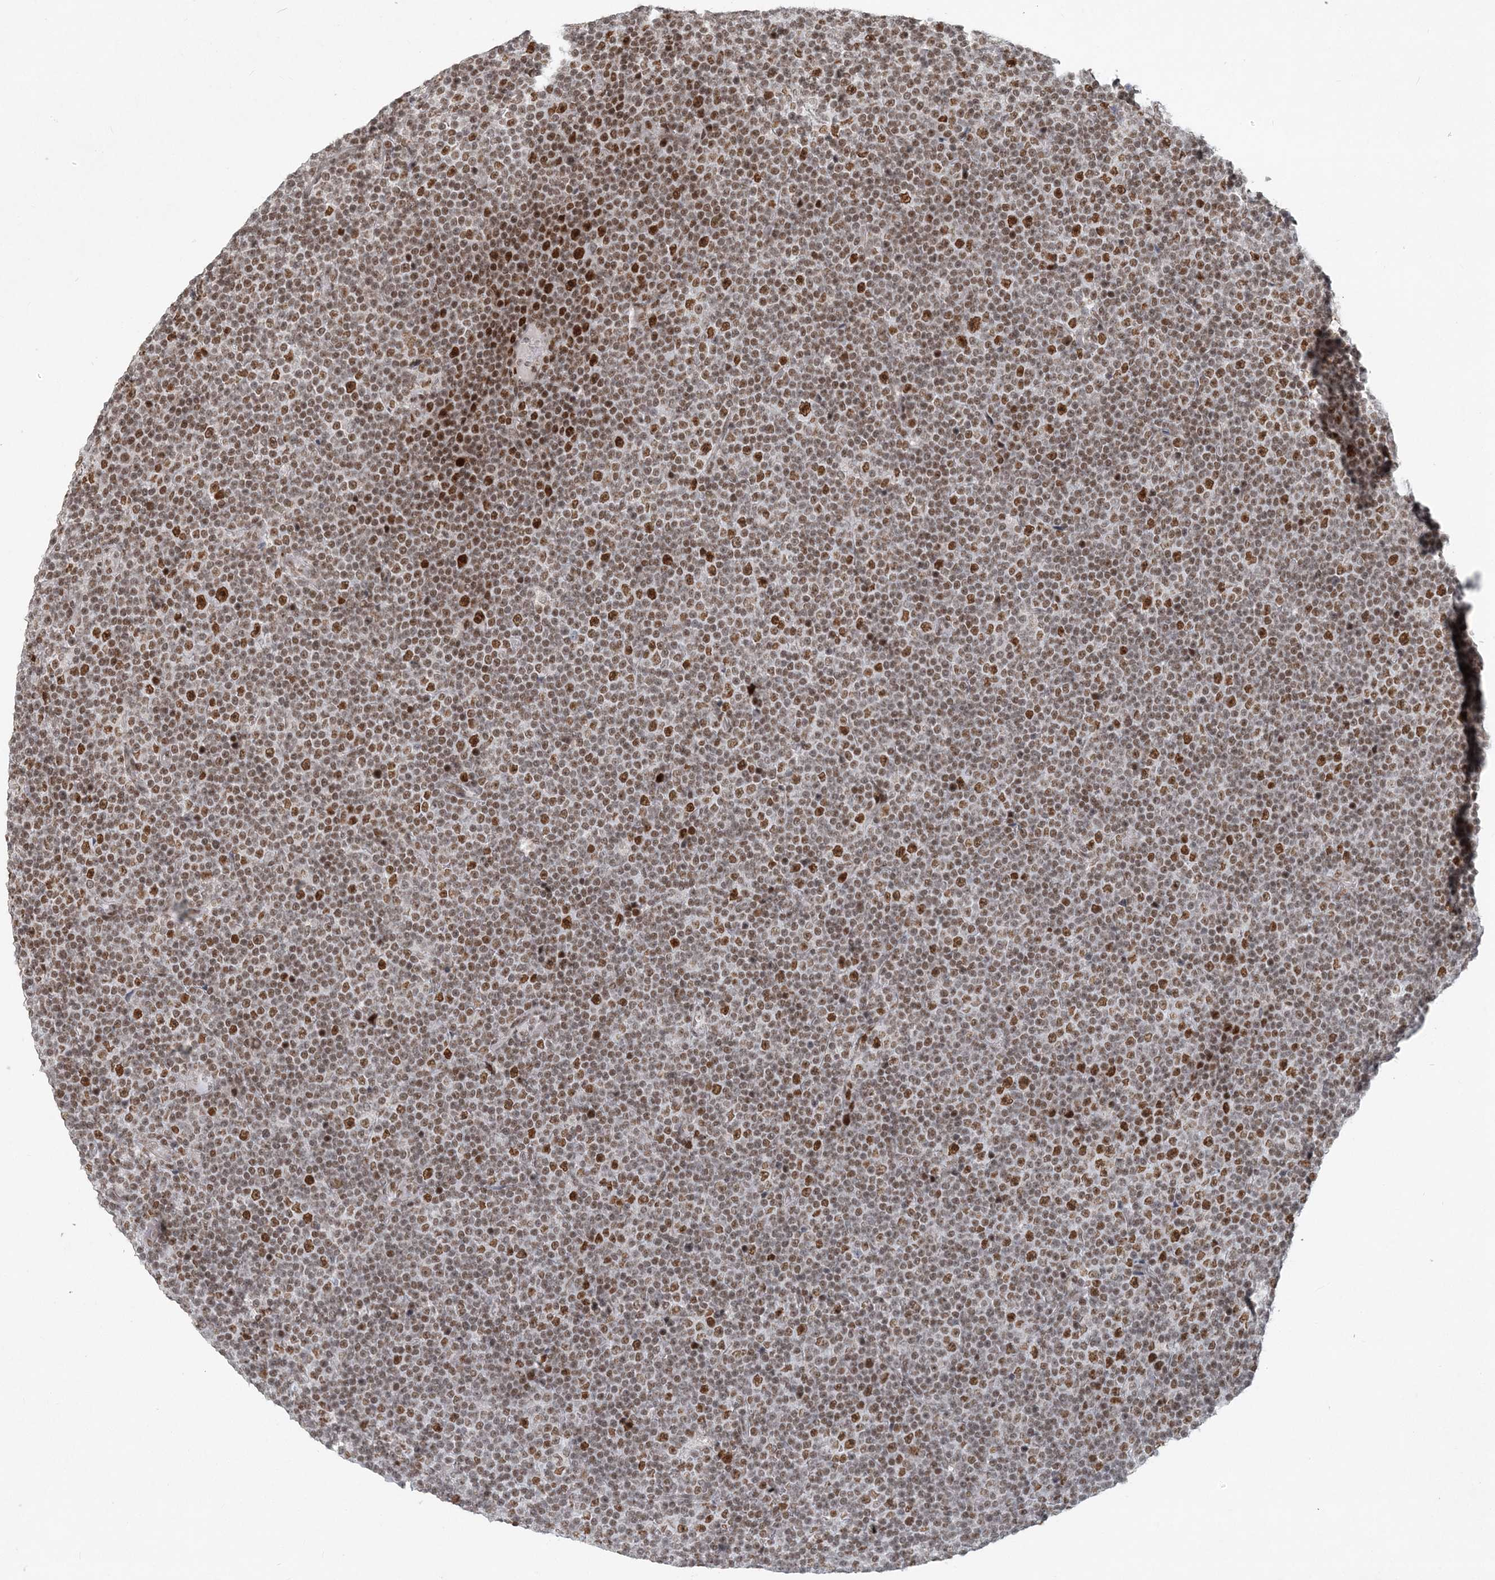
{"staining": {"intensity": "moderate", "quantity": ">75%", "location": "nuclear"}, "tissue": "lymphoma", "cell_type": "Tumor cells", "image_type": "cancer", "snomed": [{"axis": "morphology", "description": "Malignant lymphoma, non-Hodgkin's type, Low grade"}, {"axis": "topography", "description": "Lymph node"}], "caption": "Immunohistochemistry (IHC) photomicrograph of neoplastic tissue: human malignant lymphoma, non-Hodgkin's type (low-grade) stained using immunohistochemistry (IHC) exhibits medium levels of moderate protein expression localized specifically in the nuclear of tumor cells, appearing as a nuclear brown color.", "gene": "BAZ1B", "patient": {"sex": "female", "age": 67}}